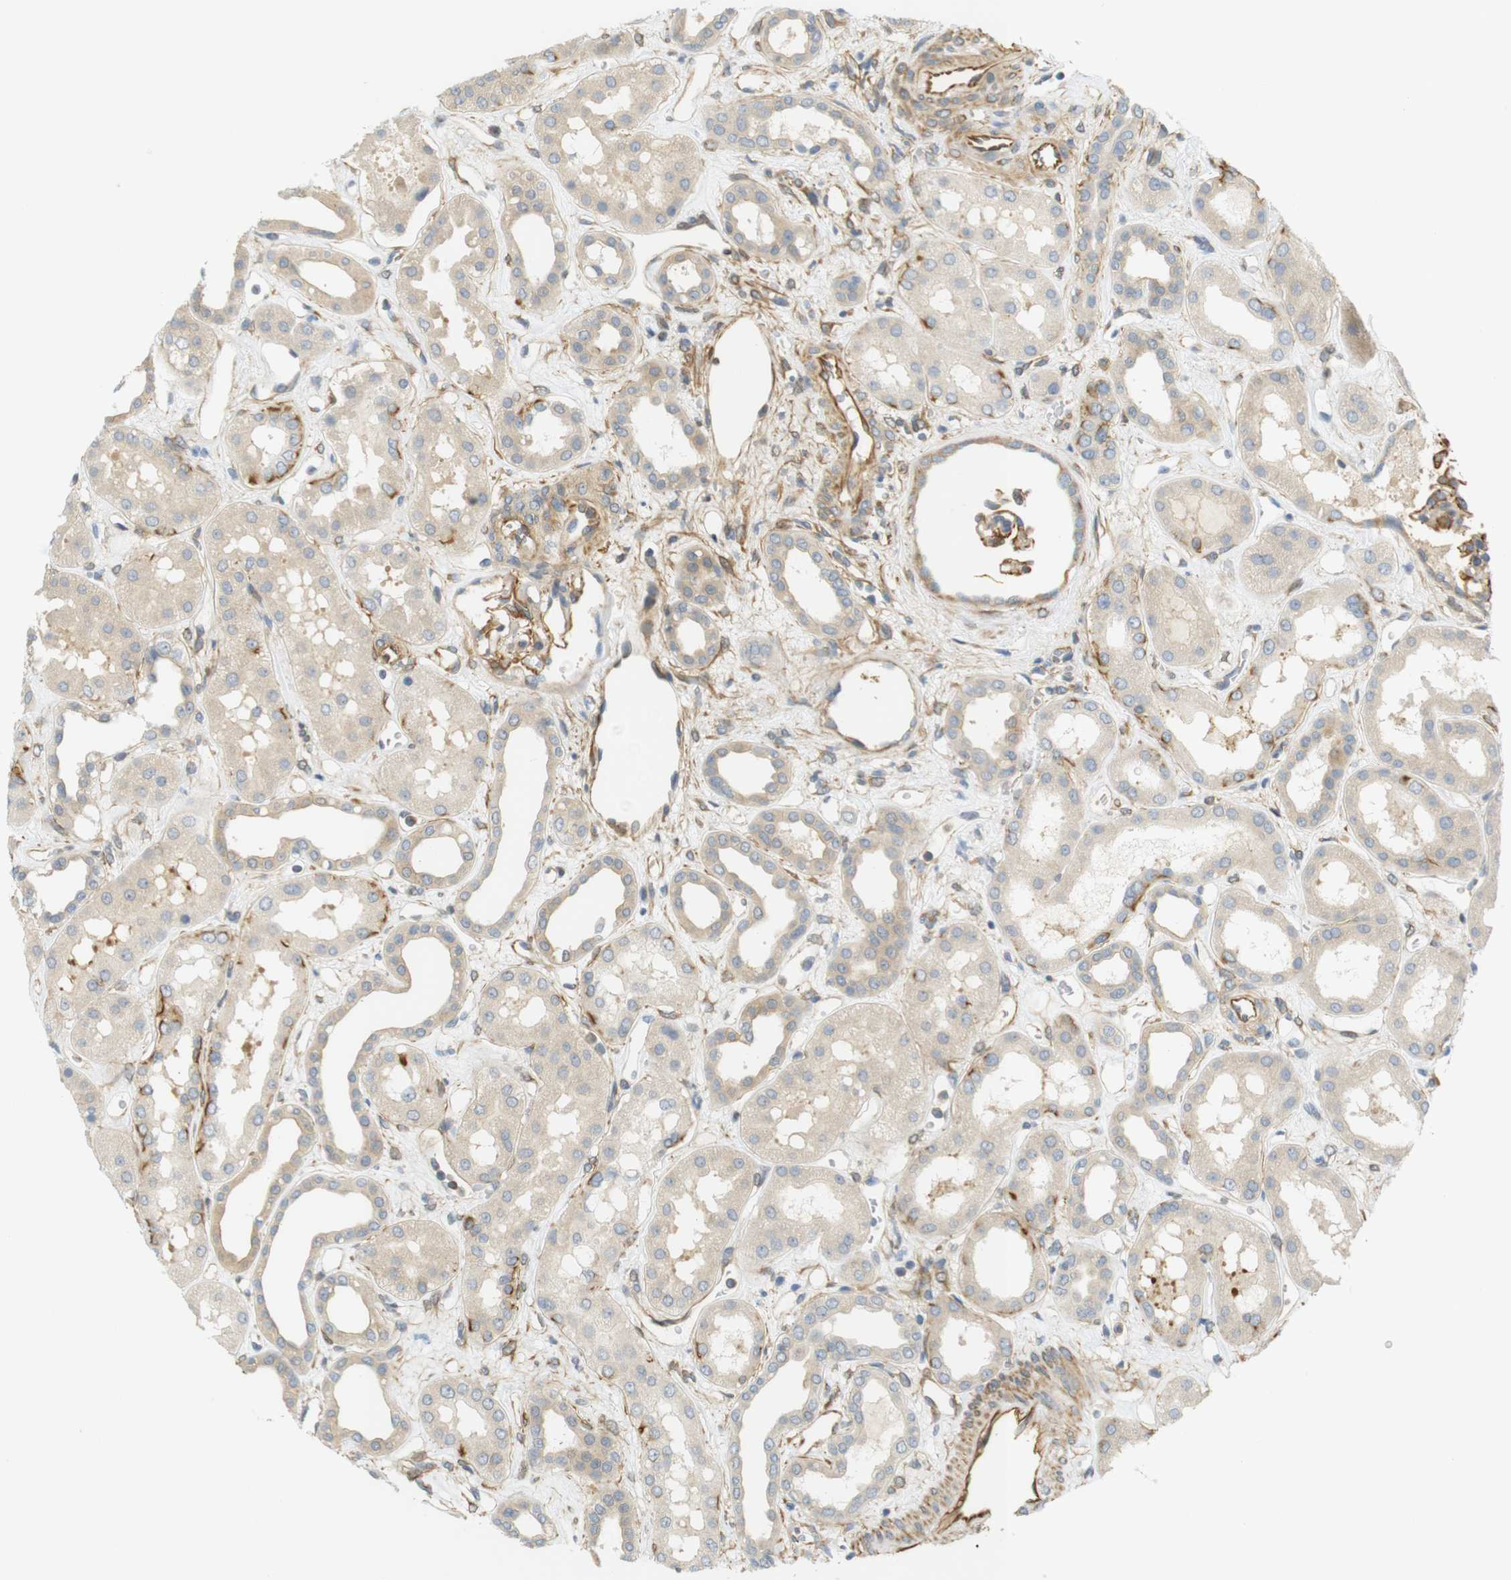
{"staining": {"intensity": "moderate", "quantity": "25%-75%", "location": "cytoplasmic/membranous"}, "tissue": "kidney", "cell_type": "Cells in glomeruli", "image_type": "normal", "snomed": [{"axis": "morphology", "description": "Normal tissue, NOS"}, {"axis": "topography", "description": "Kidney"}], "caption": "A brown stain labels moderate cytoplasmic/membranous positivity of a protein in cells in glomeruli of normal human kidney. The protein of interest is shown in brown color, while the nuclei are stained blue.", "gene": "CYTH3", "patient": {"sex": "male", "age": 59}}